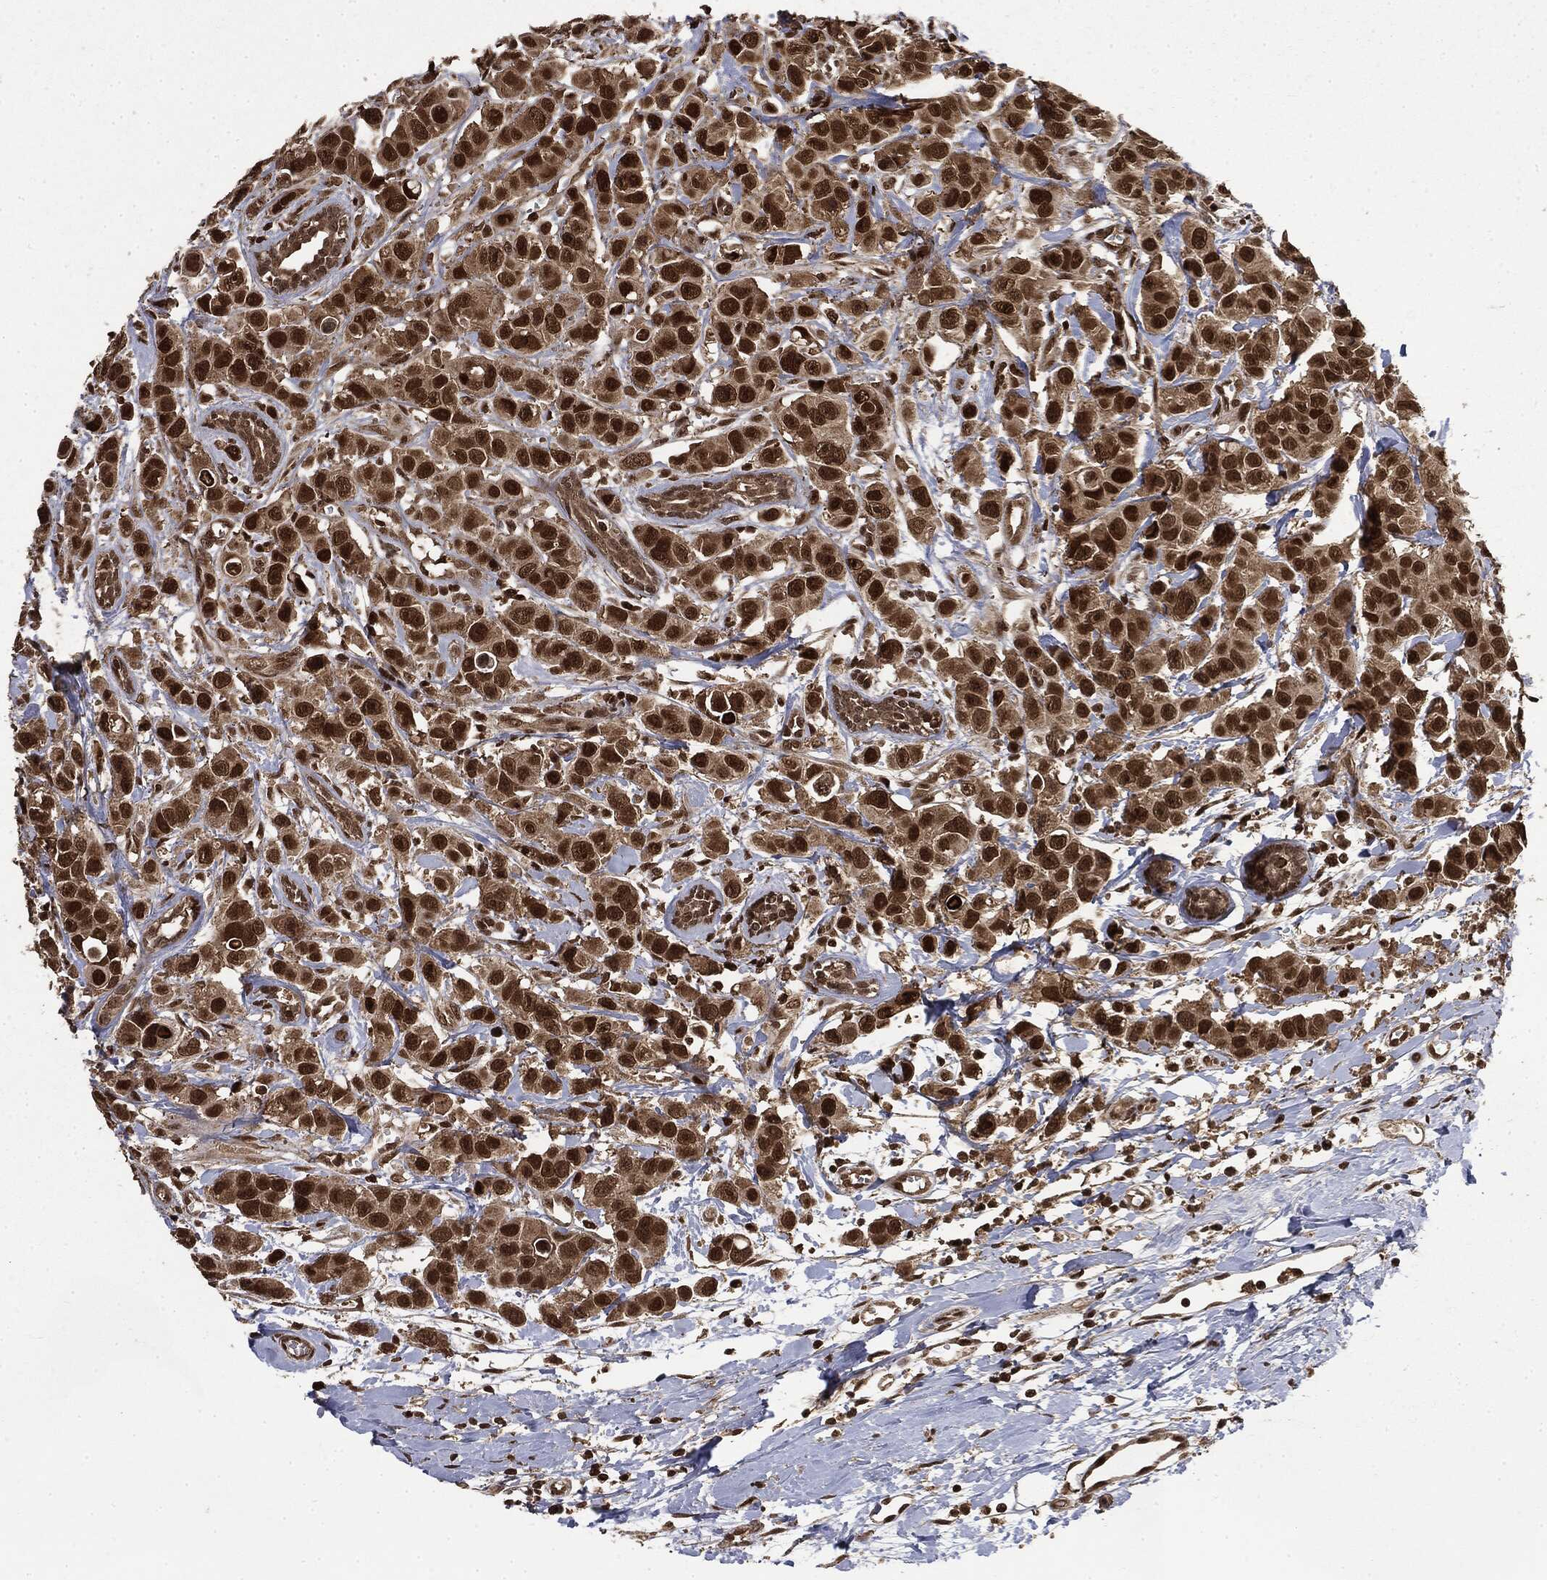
{"staining": {"intensity": "strong", "quantity": ">75%", "location": "nuclear"}, "tissue": "breast cancer", "cell_type": "Tumor cells", "image_type": "cancer", "snomed": [{"axis": "morphology", "description": "Duct carcinoma"}, {"axis": "topography", "description": "Breast"}], "caption": "DAB (3,3'-diaminobenzidine) immunohistochemical staining of human breast cancer (invasive ductal carcinoma) displays strong nuclear protein expression in about >75% of tumor cells.", "gene": "CTDP1", "patient": {"sex": "female", "age": 35}}